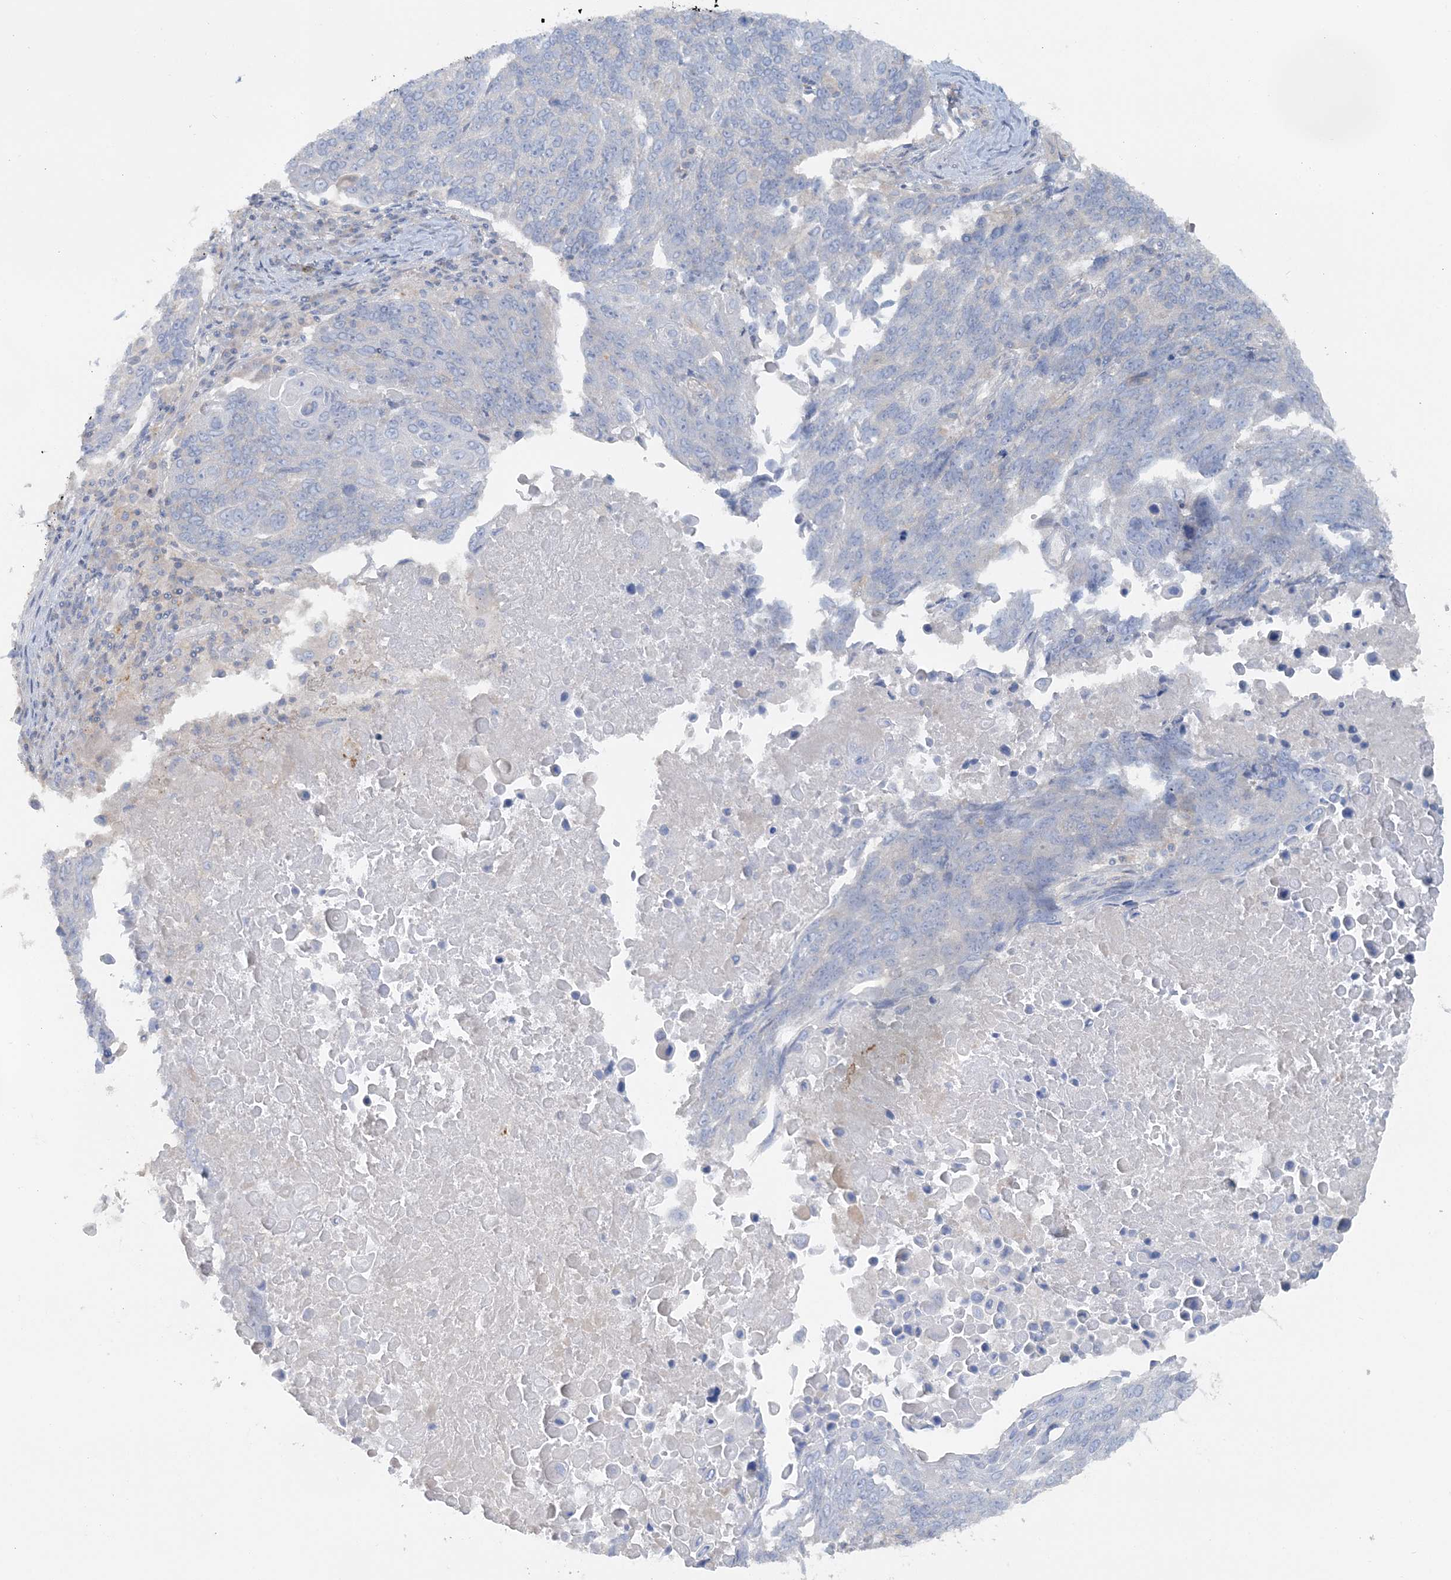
{"staining": {"intensity": "negative", "quantity": "none", "location": "none"}, "tissue": "lung cancer", "cell_type": "Tumor cells", "image_type": "cancer", "snomed": [{"axis": "morphology", "description": "Squamous cell carcinoma, NOS"}, {"axis": "topography", "description": "Lung"}], "caption": "Histopathology image shows no significant protein expression in tumor cells of squamous cell carcinoma (lung).", "gene": "TBC1D5", "patient": {"sex": "male", "age": 66}}